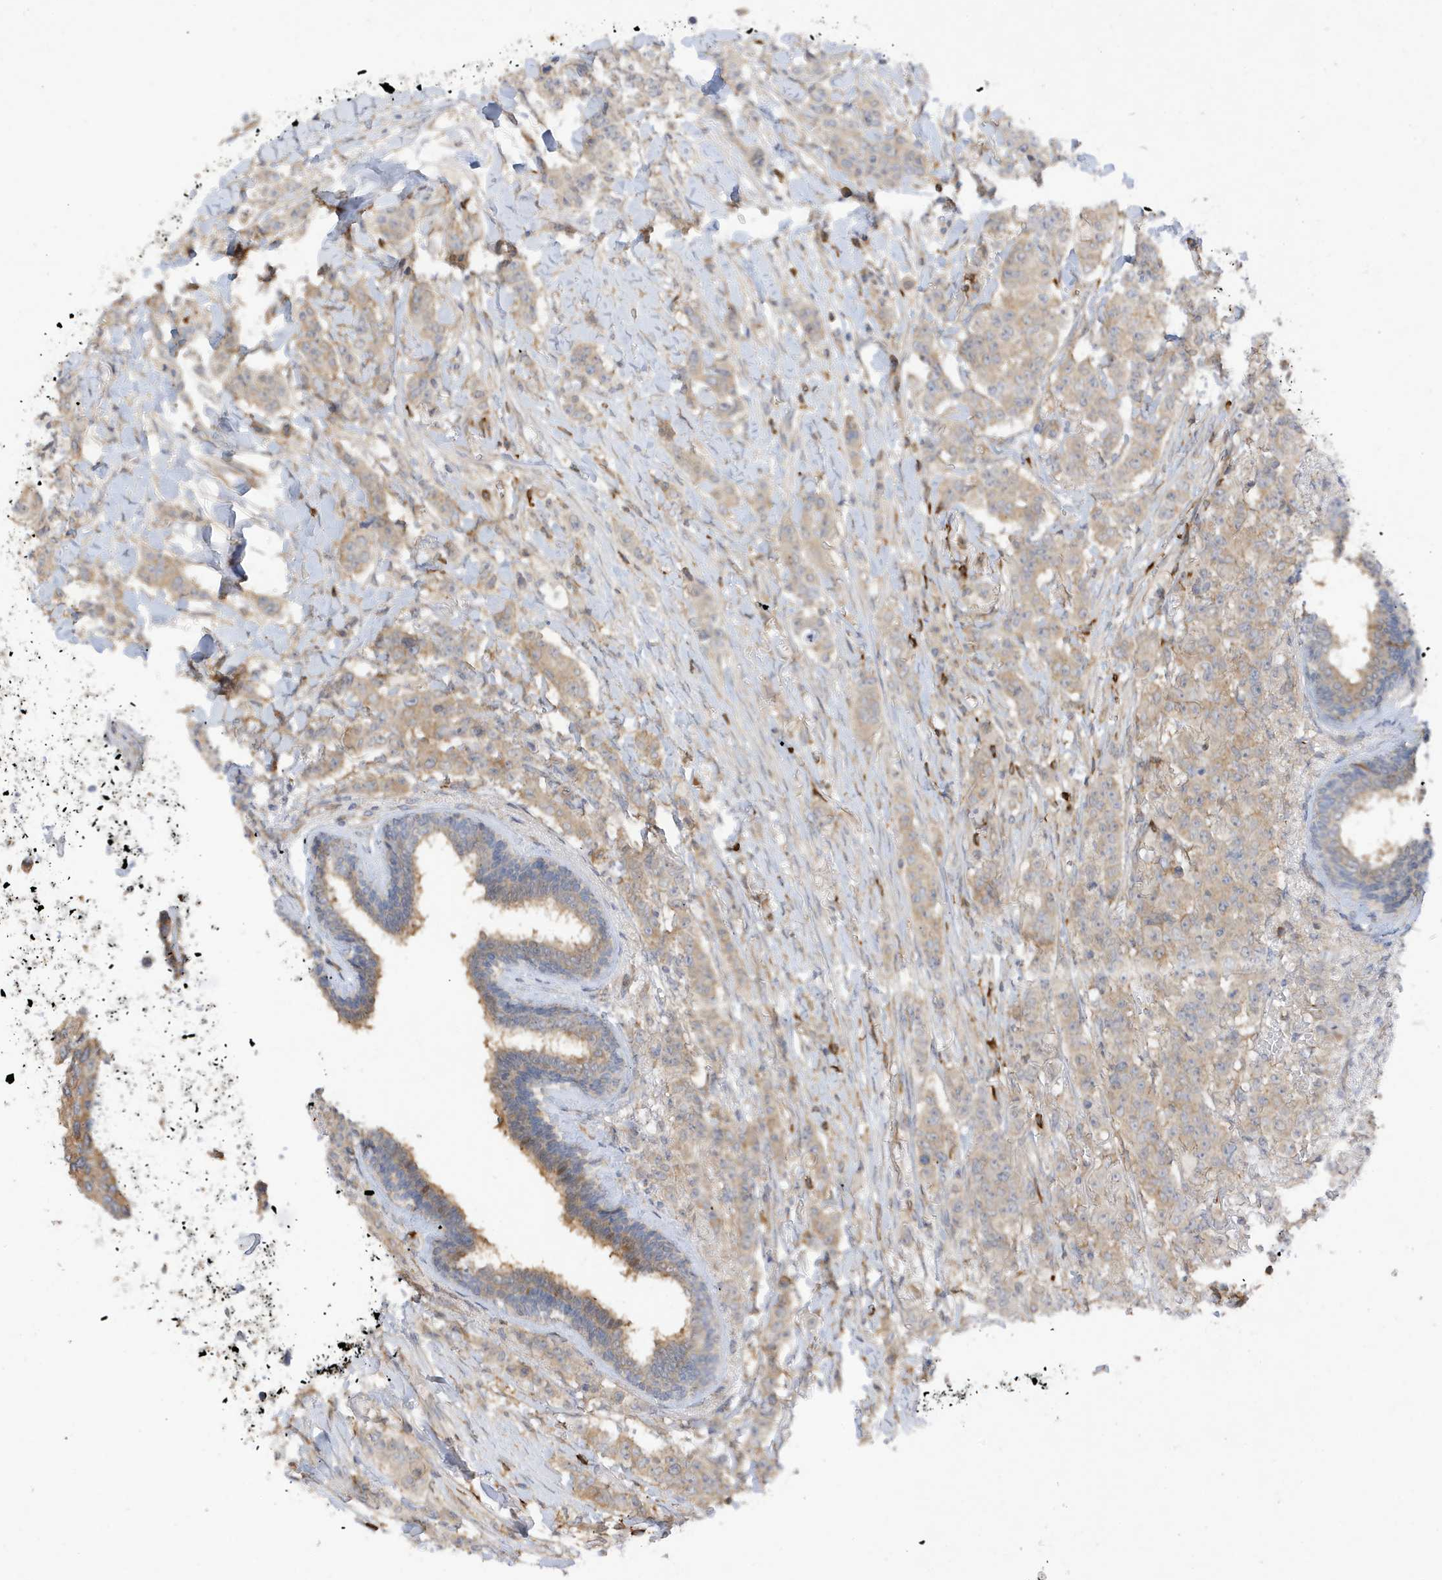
{"staining": {"intensity": "weak", "quantity": "<25%", "location": "cytoplasmic/membranous"}, "tissue": "breast cancer", "cell_type": "Tumor cells", "image_type": "cancer", "snomed": [{"axis": "morphology", "description": "Duct carcinoma"}, {"axis": "topography", "description": "Breast"}], "caption": "A photomicrograph of human breast cancer is negative for staining in tumor cells.", "gene": "PHACTR2", "patient": {"sex": "female", "age": 40}}